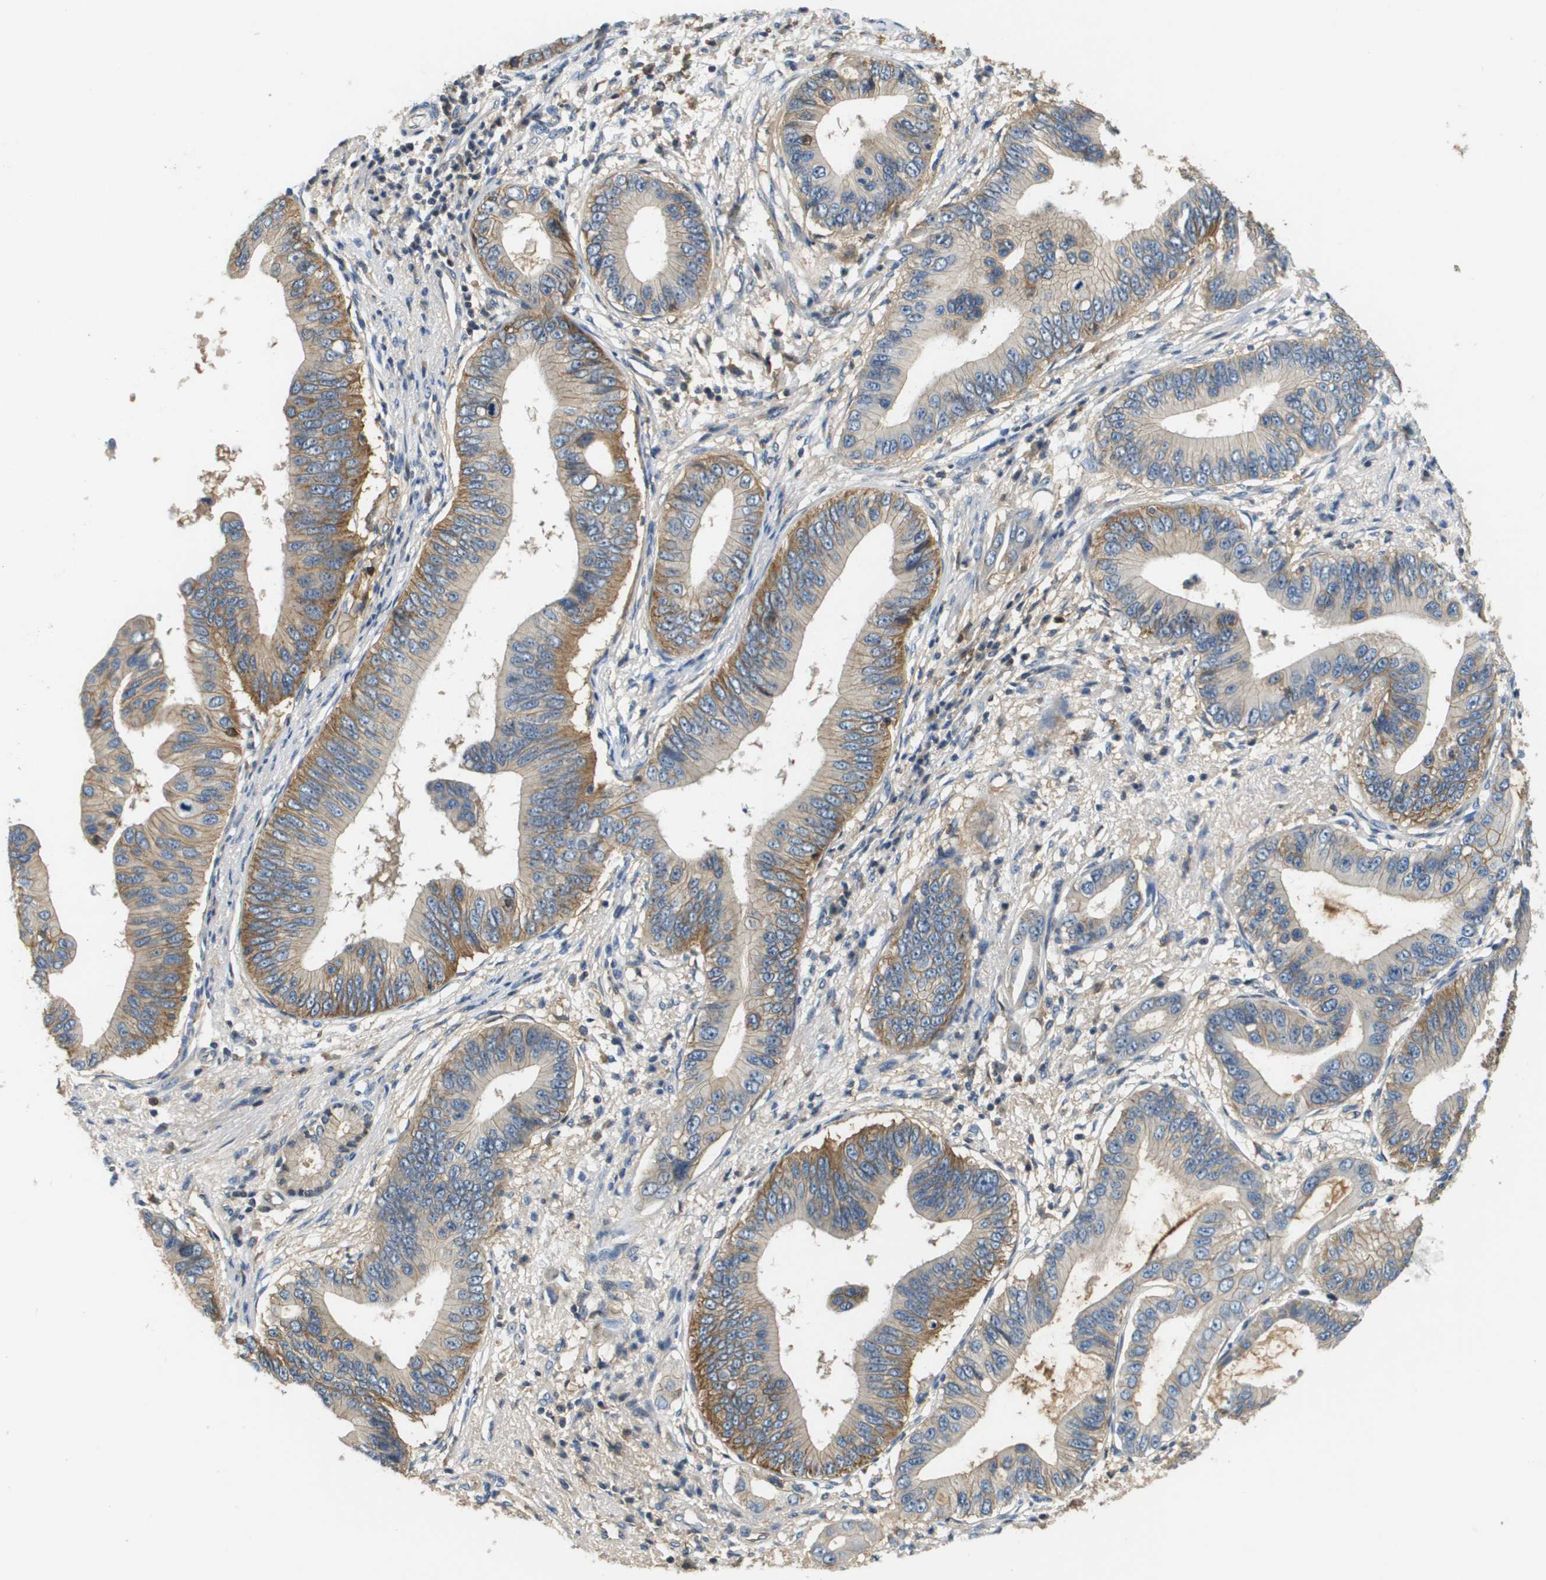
{"staining": {"intensity": "moderate", "quantity": "25%-75%", "location": "cytoplasmic/membranous"}, "tissue": "pancreatic cancer", "cell_type": "Tumor cells", "image_type": "cancer", "snomed": [{"axis": "morphology", "description": "Adenocarcinoma, NOS"}, {"axis": "topography", "description": "Pancreas"}], "caption": "Protein staining of pancreatic cancer (adenocarcinoma) tissue demonstrates moderate cytoplasmic/membranous staining in approximately 25%-75% of tumor cells.", "gene": "SLC16A3", "patient": {"sex": "male", "age": 77}}